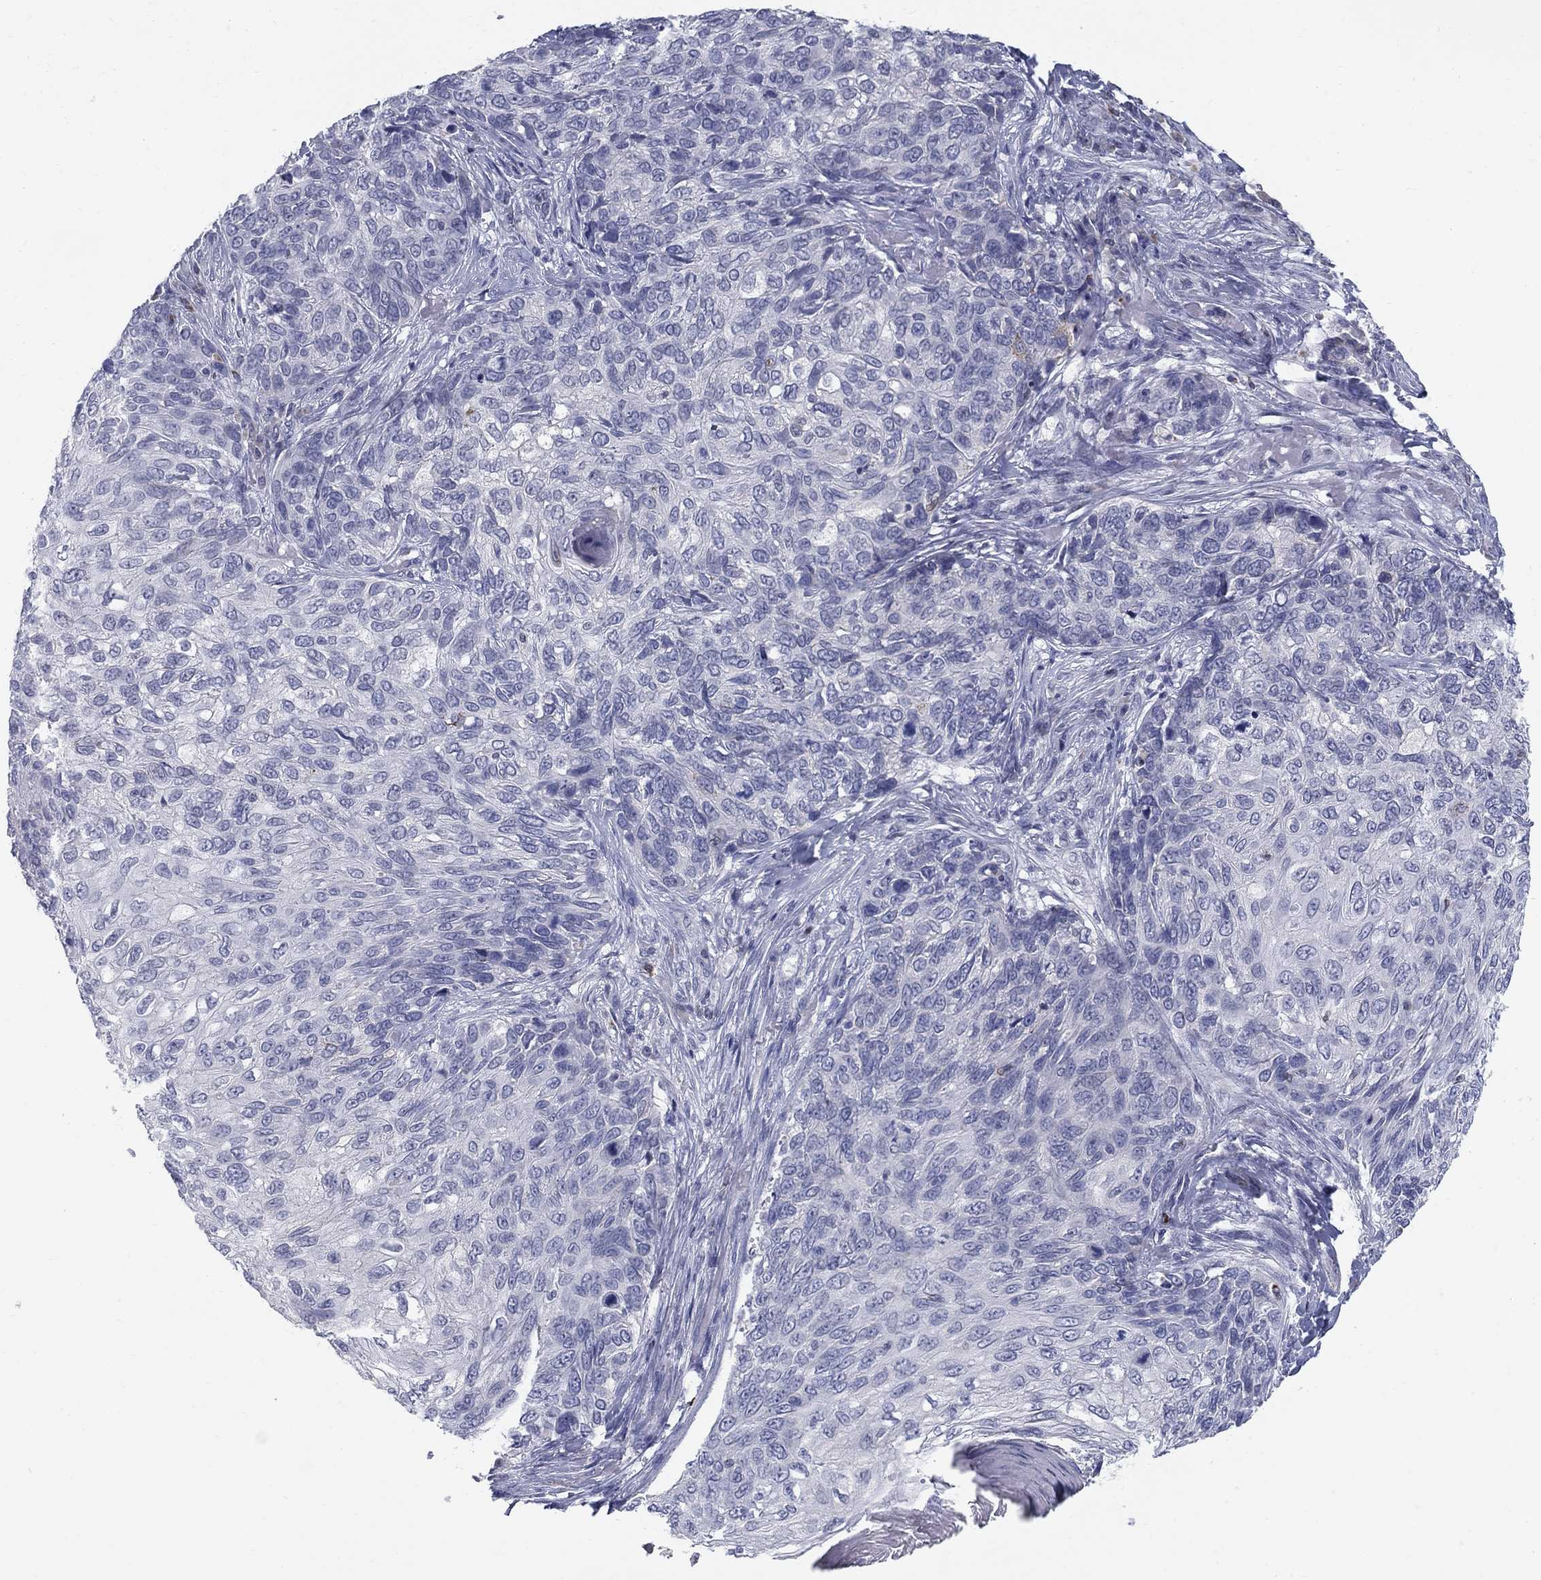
{"staining": {"intensity": "negative", "quantity": "none", "location": "none"}, "tissue": "skin cancer", "cell_type": "Tumor cells", "image_type": "cancer", "snomed": [{"axis": "morphology", "description": "Squamous cell carcinoma, NOS"}, {"axis": "topography", "description": "Skin"}], "caption": "IHC of human skin squamous cell carcinoma reveals no staining in tumor cells.", "gene": "NTRK2", "patient": {"sex": "male", "age": 92}}